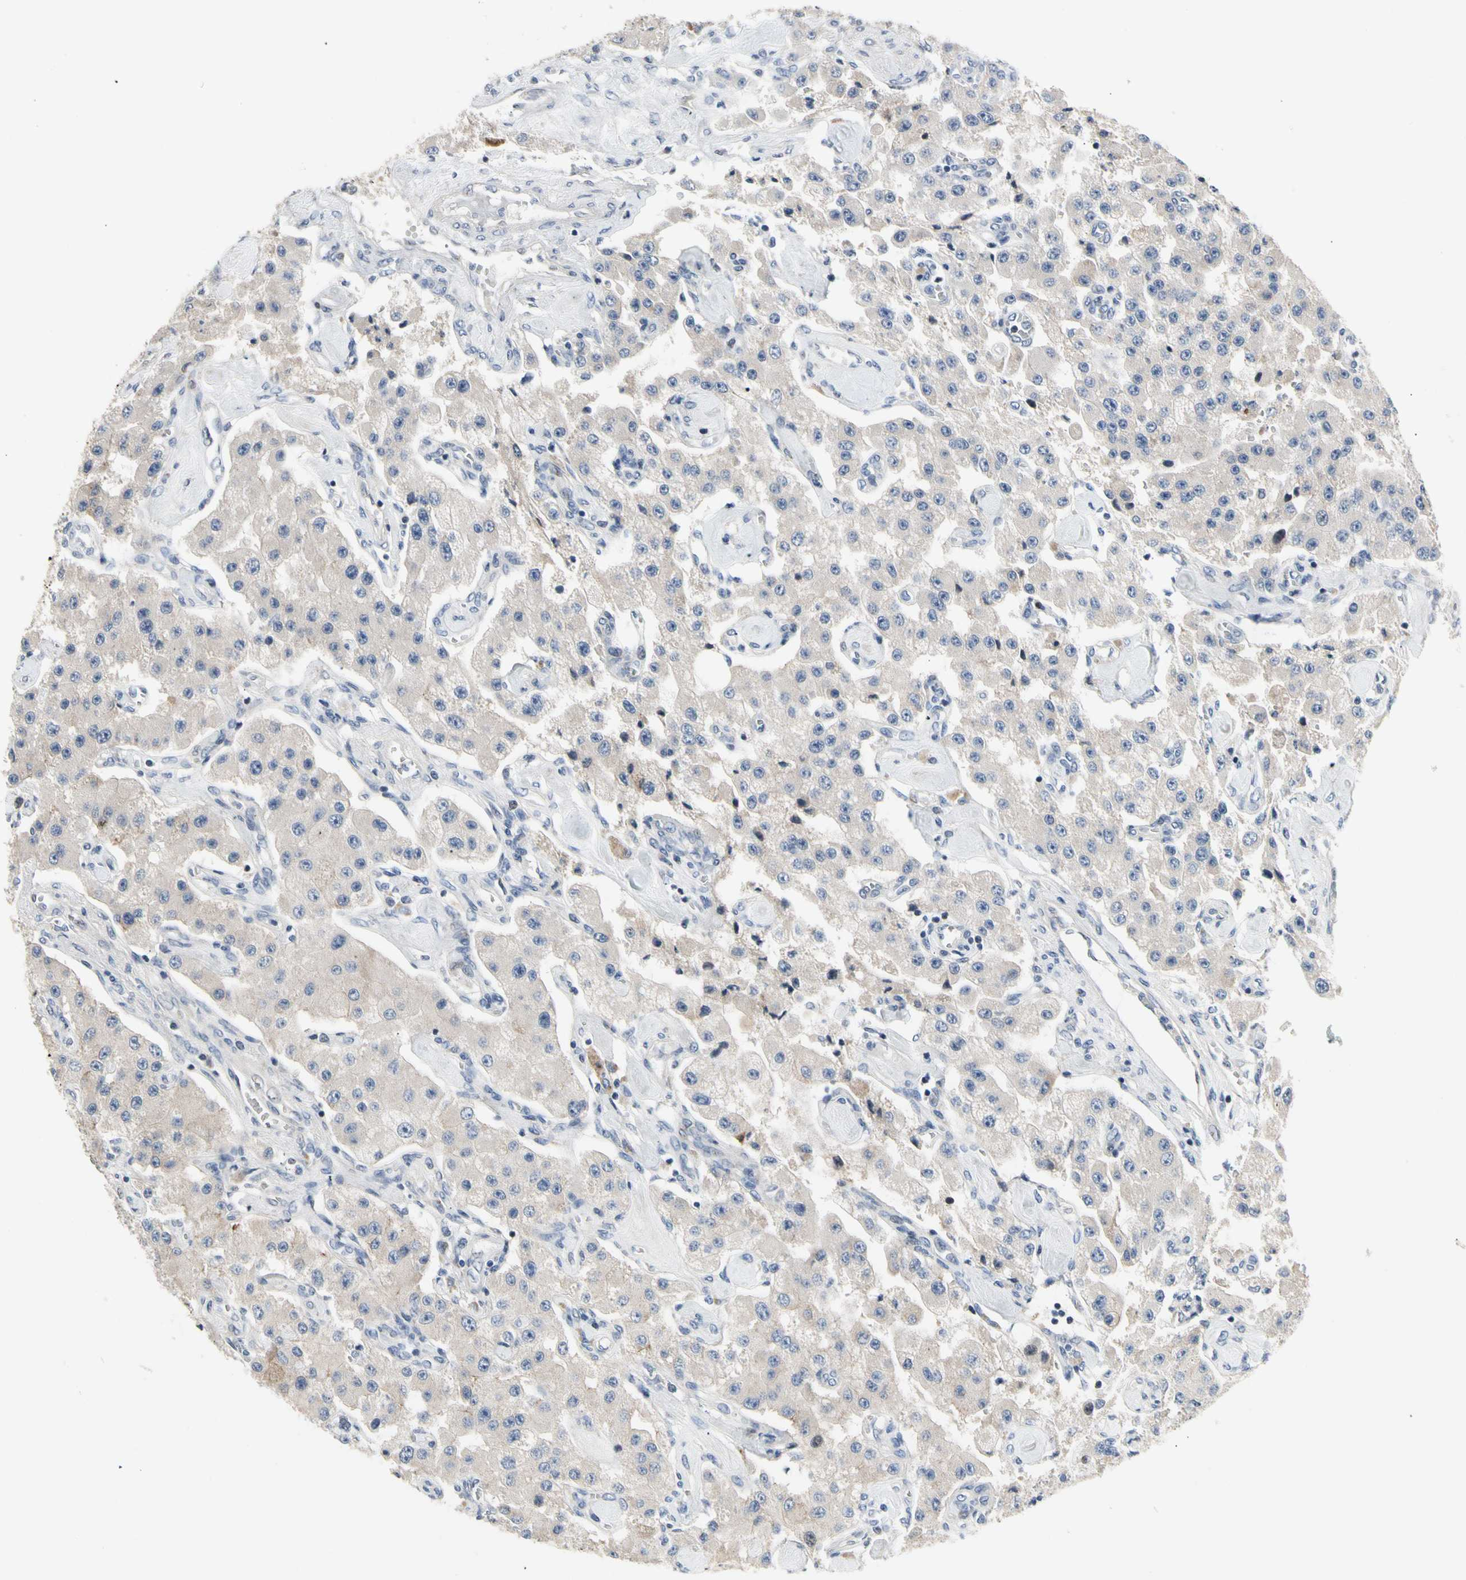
{"staining": {"intensity": "negative", "quantity": "none", "location": "none"}, "tissue": "carcinoid", "cell_type": "Tumor cells", "image_type": "cancer", "snomed": [{"axis": "morphology", "description": "Carcinoid, malignant, NOS"}, {"axis": "topography", "description": "Pancreas"}], "caption": "Carcinoid (malignant) was stained to show a protein in brown. There is no significant expression in tumor cells.", "gene": "NFASC", "patient": {"sex": "male", "age": 41}}